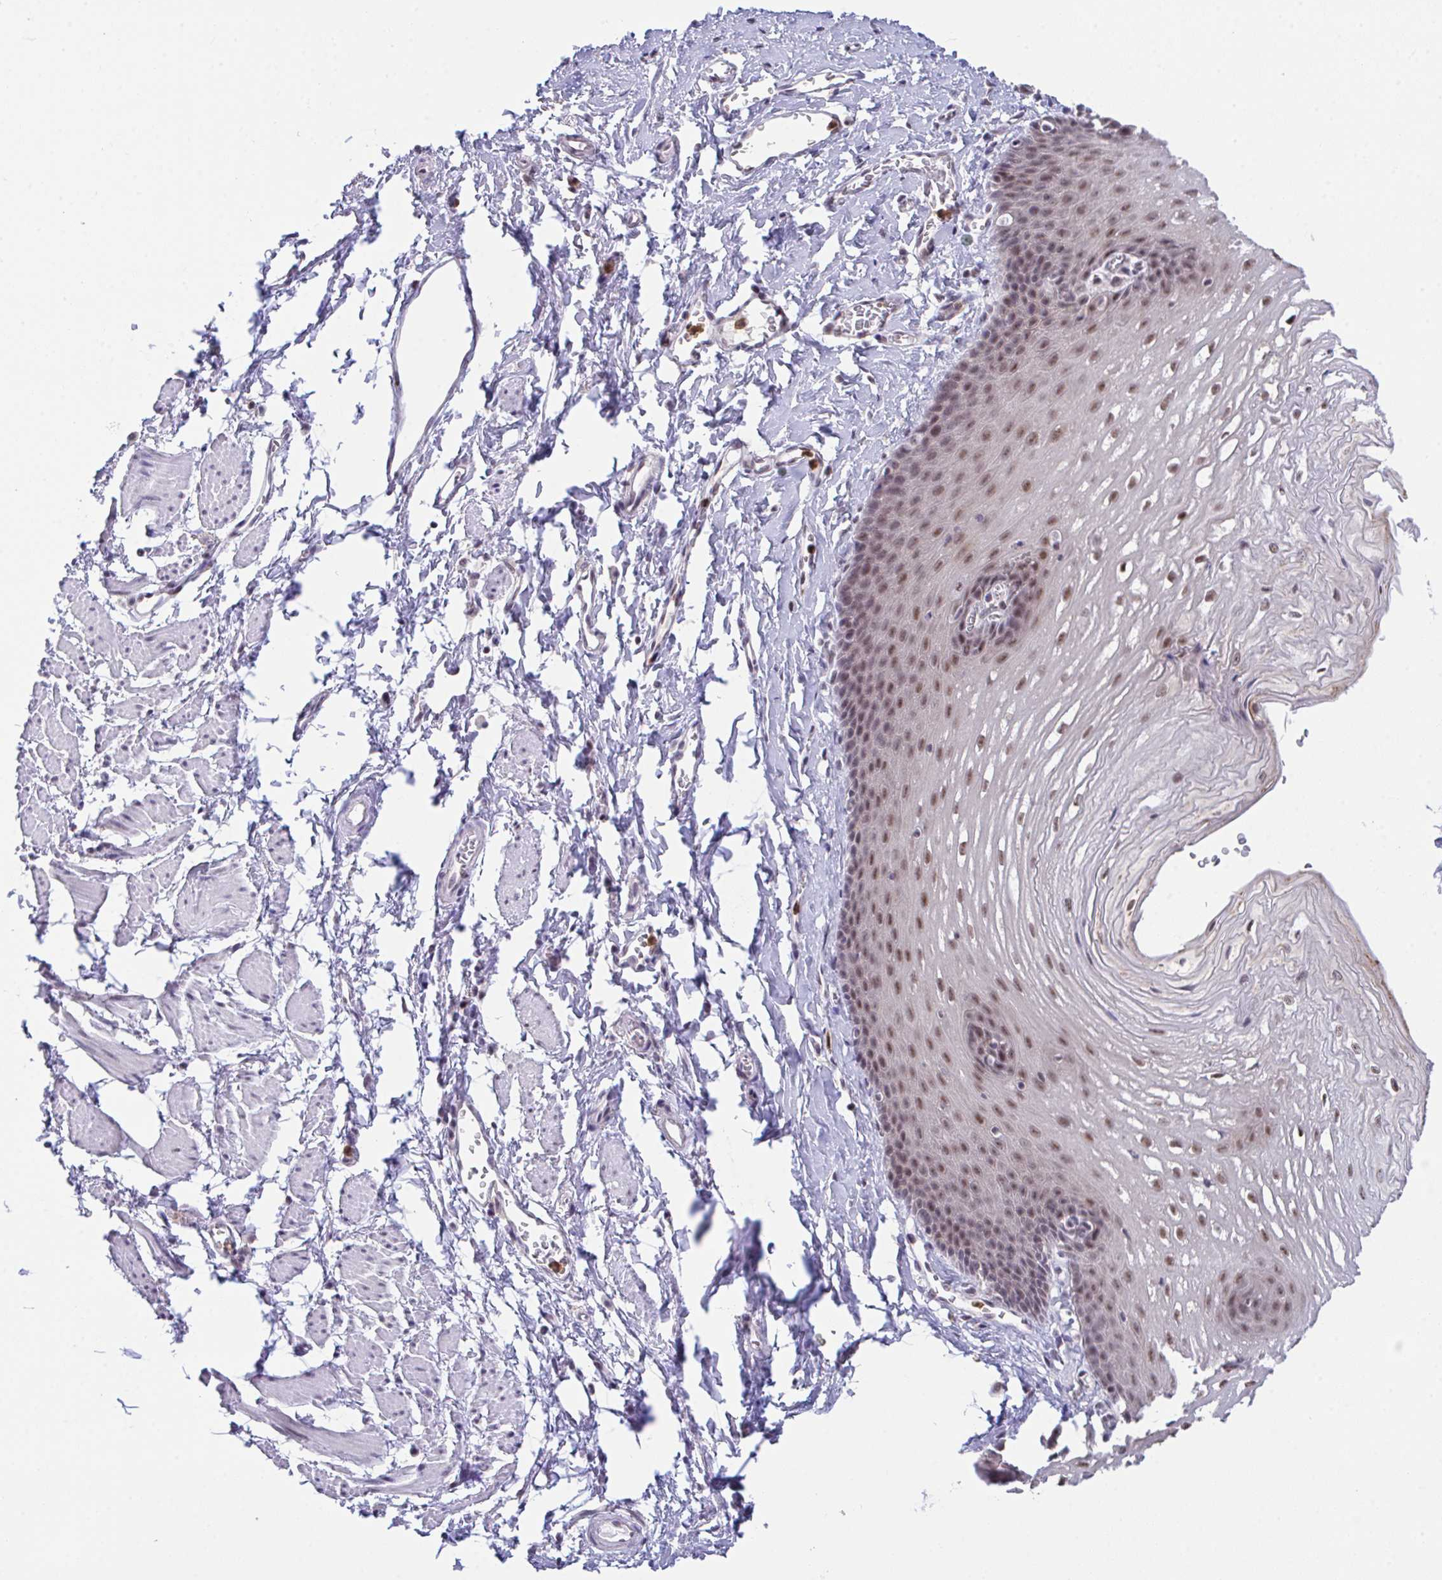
{"staining": {"intensity": "moderate", "quantity": ">75%", "location": "nuclear"}, "tissue": "esophagus", "cell_type": "Squamous epithelial cells", "image_type": "normal", "snomed": [{"axis": "morphology", "description": "Normal tissue, NOS"}, {"axis": "topography", "description": "Esophagus"}], "caption": "IHC histopathology image of benign esophagus: esophagus stained using immunohistochemistry (IHC) displays medium levels of moderate protein expression localized specifically in the nuclear of squamous epithelial cells, appearing as a nuclear brown color.", "gene": "OR6K3", "patient": {"sex": "male", "age": 70}}